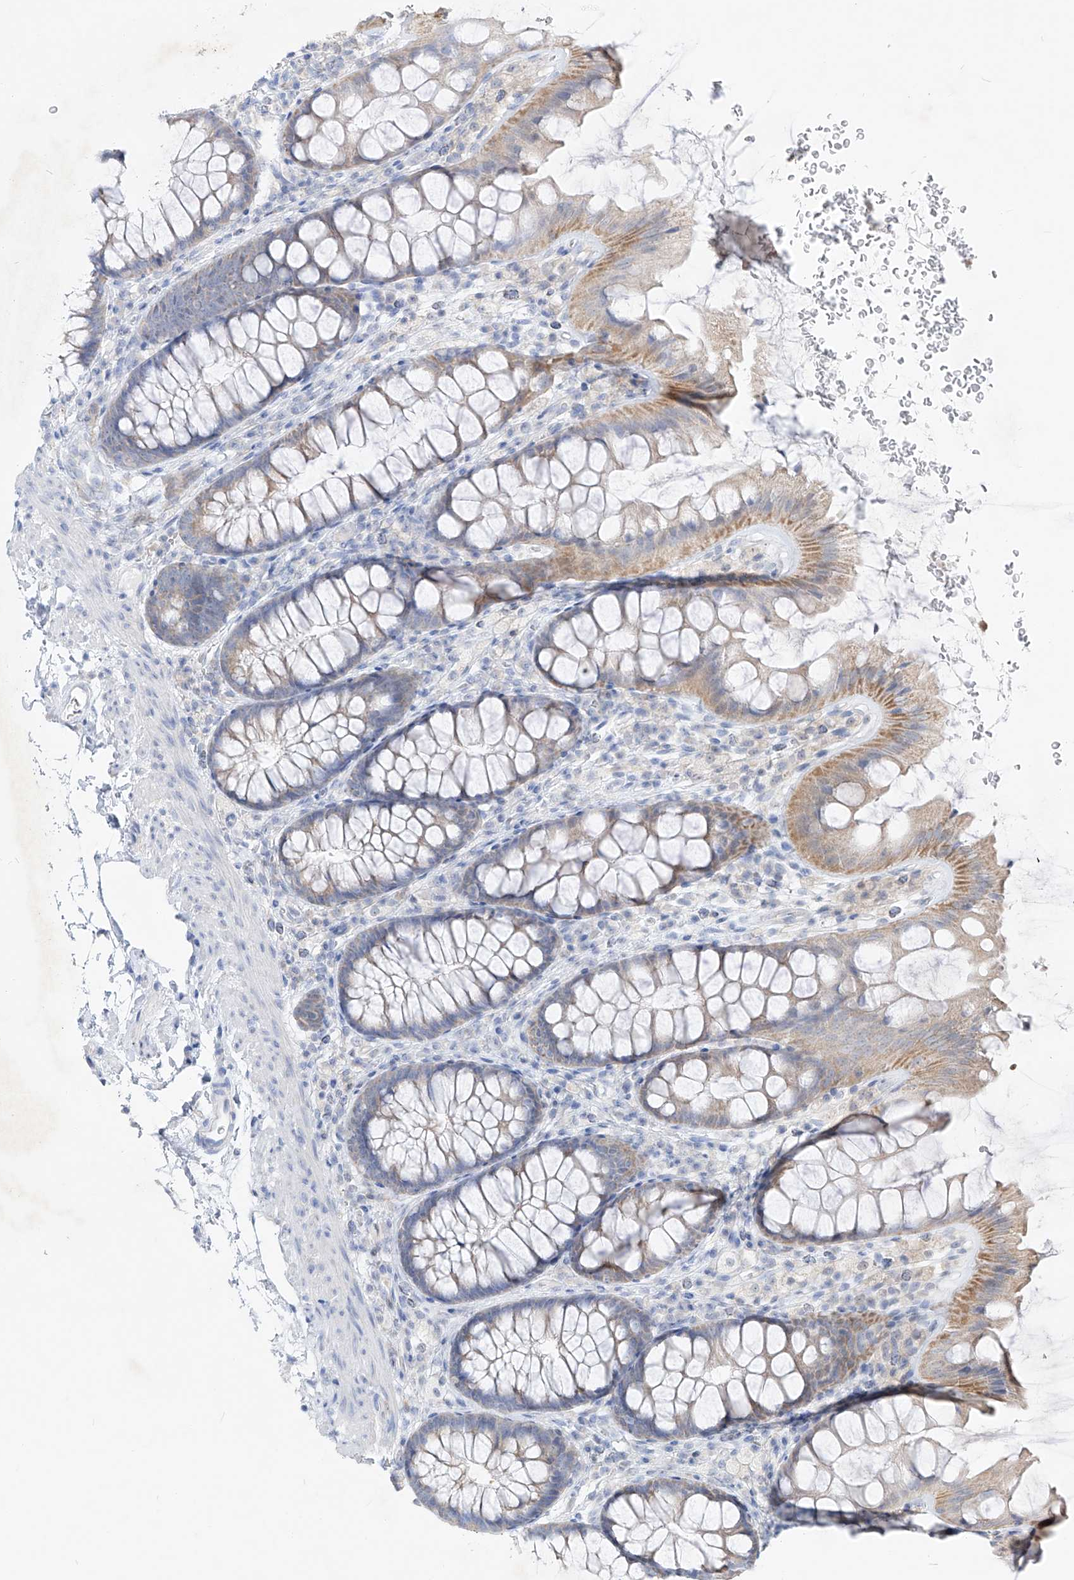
{"staining": {"intensity": "negative", "quantity": "none", "location": "none"}, "tissue": "colon", "cell_type": "Endothelial cells", "image_type": "normal", "snomed": [{"axis": "morphology", "description": "Normal tissue, NOS"}, {"axis": "topography", "description": "Colon"}], "caption": "Colon was stained to show a protein in brown. There is no significant expression in endothelial cells. (DAB immunohistochemistry with hematoxylin counter stain).", "gene": "UFL1", "patient": {"sex": "female", "age": 62}}